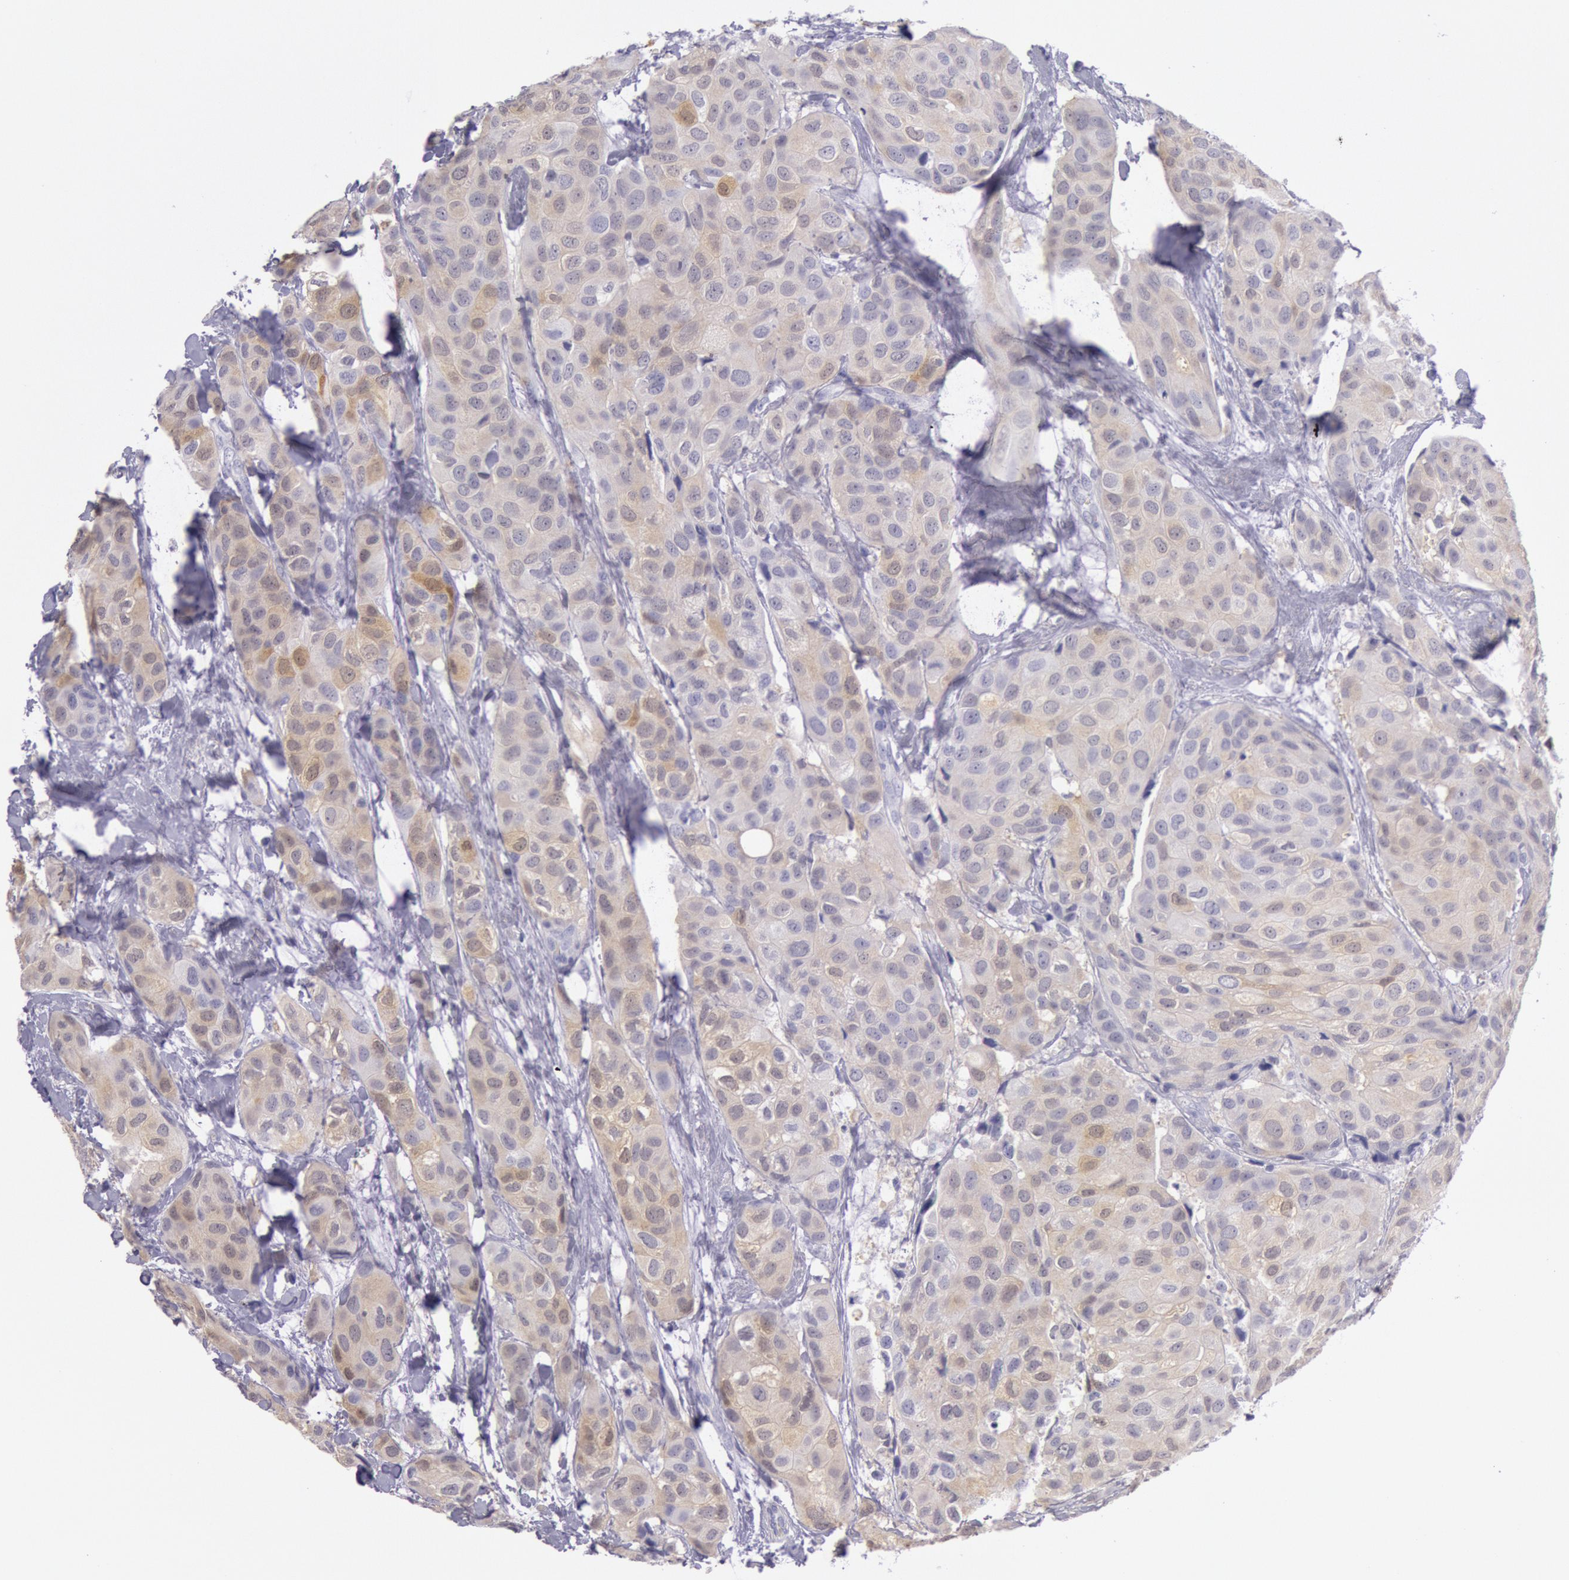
{"staining": {"intensity": "weak", "quantity": "<25%", "location": "cytoplasmic/membranous,nuclear"}, "tissue": "breast cancer", "cell_type": "Tumor cells", "image_type": "cancer", "snomed": [{"axis": "morphology", "description": "Duct carcinoma"}, {"axis": "topography", "description": "Breast"}], "caption": "Tumor cells show no significant positivity in breast cancer.", "gene": "CKB", "patient": {"sex": "female", "age": 68}}